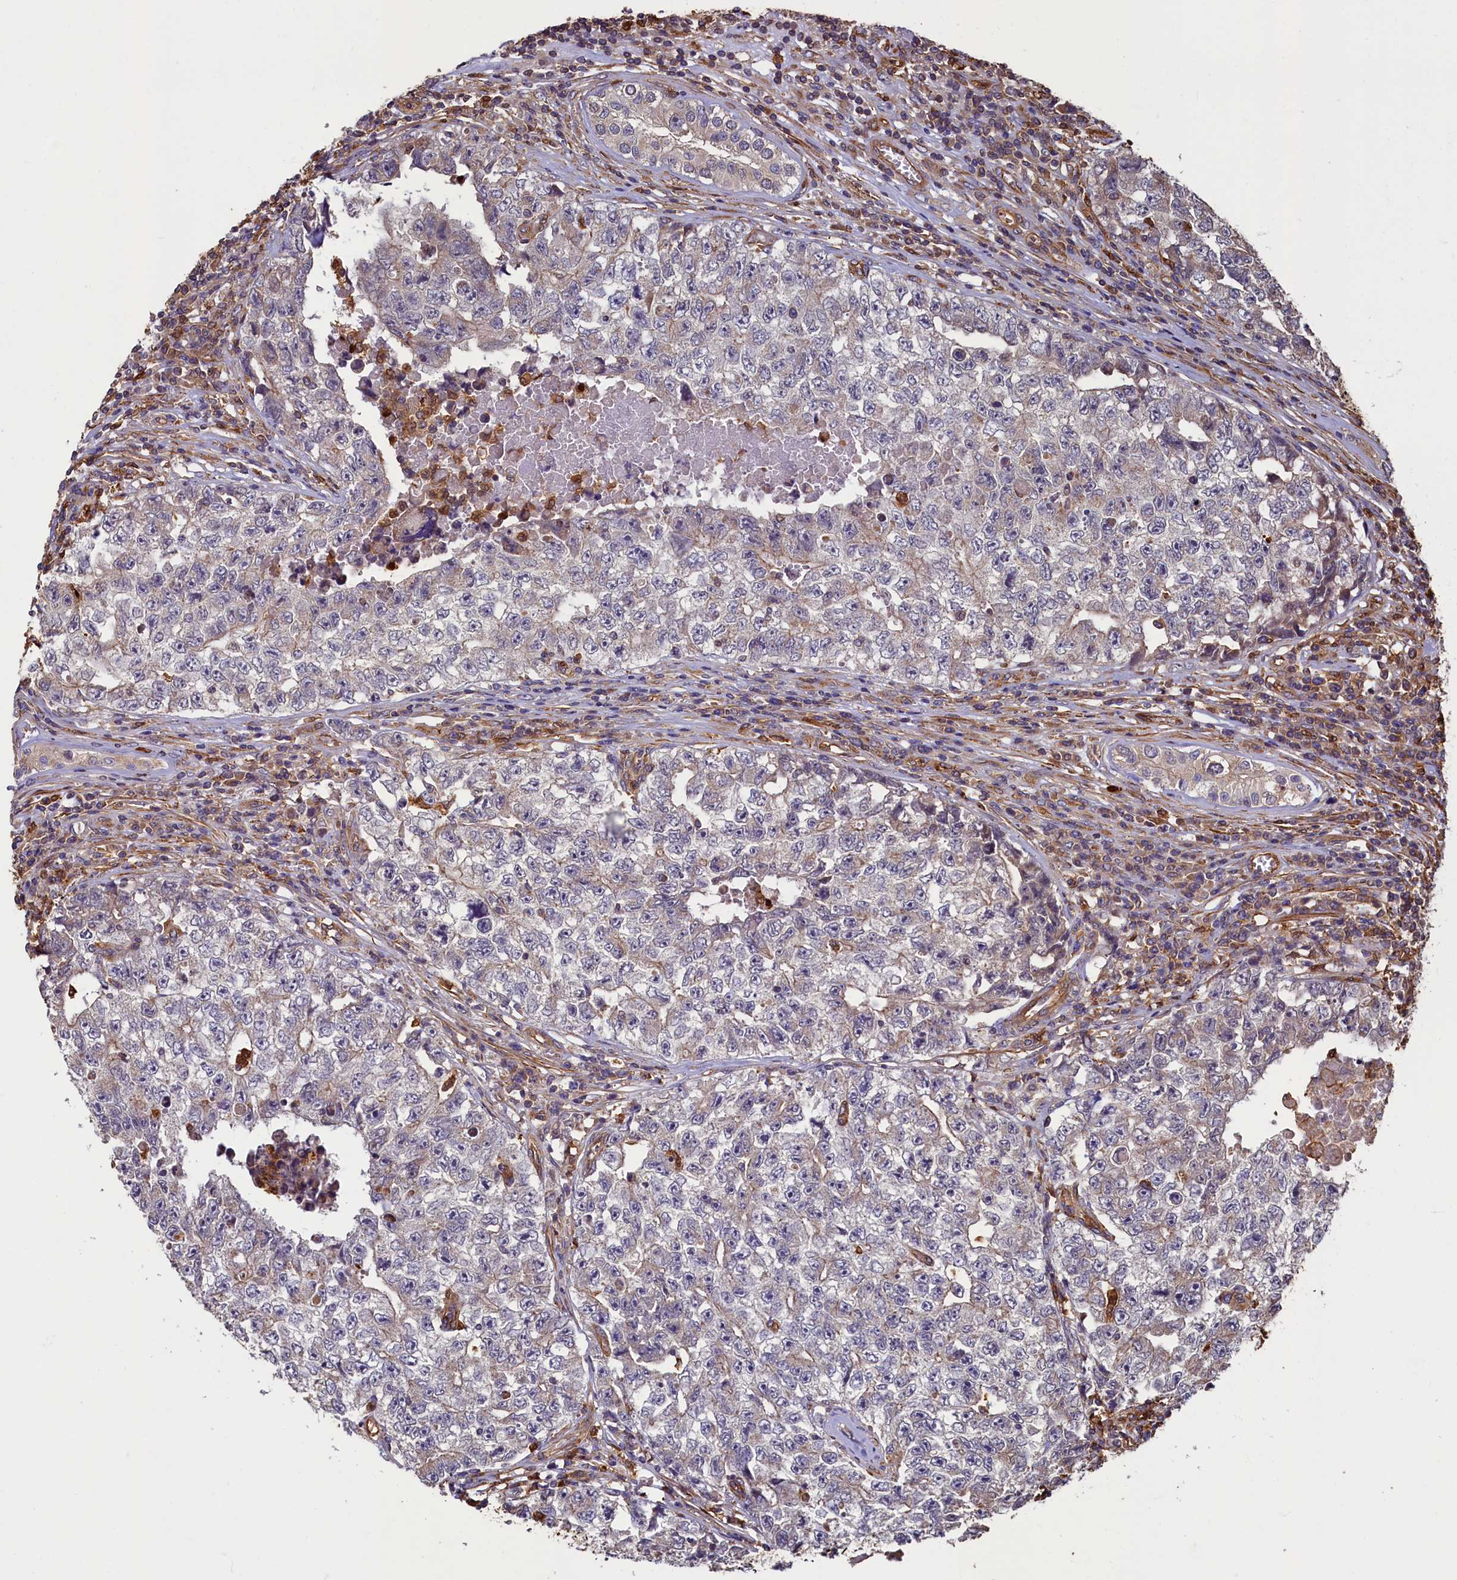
{"staining": {"intensity": "negative", "quantity": "none", "location": "none"}, "tissue": "testis cancer", "cell_type": "Tumor cells", "image_type": "cancer", "snomed": [{"axis": "morphology", "description": "Carcinoma, Embryonal, NOS"}, {"axis": "topography", "description": "Testis"}], "caption": "Immunohistochemistry of human testis cancer reveals no expression in tumor cells.", "gene": "CCDC102B", "patient": {"sex": "male", "age": 17}}